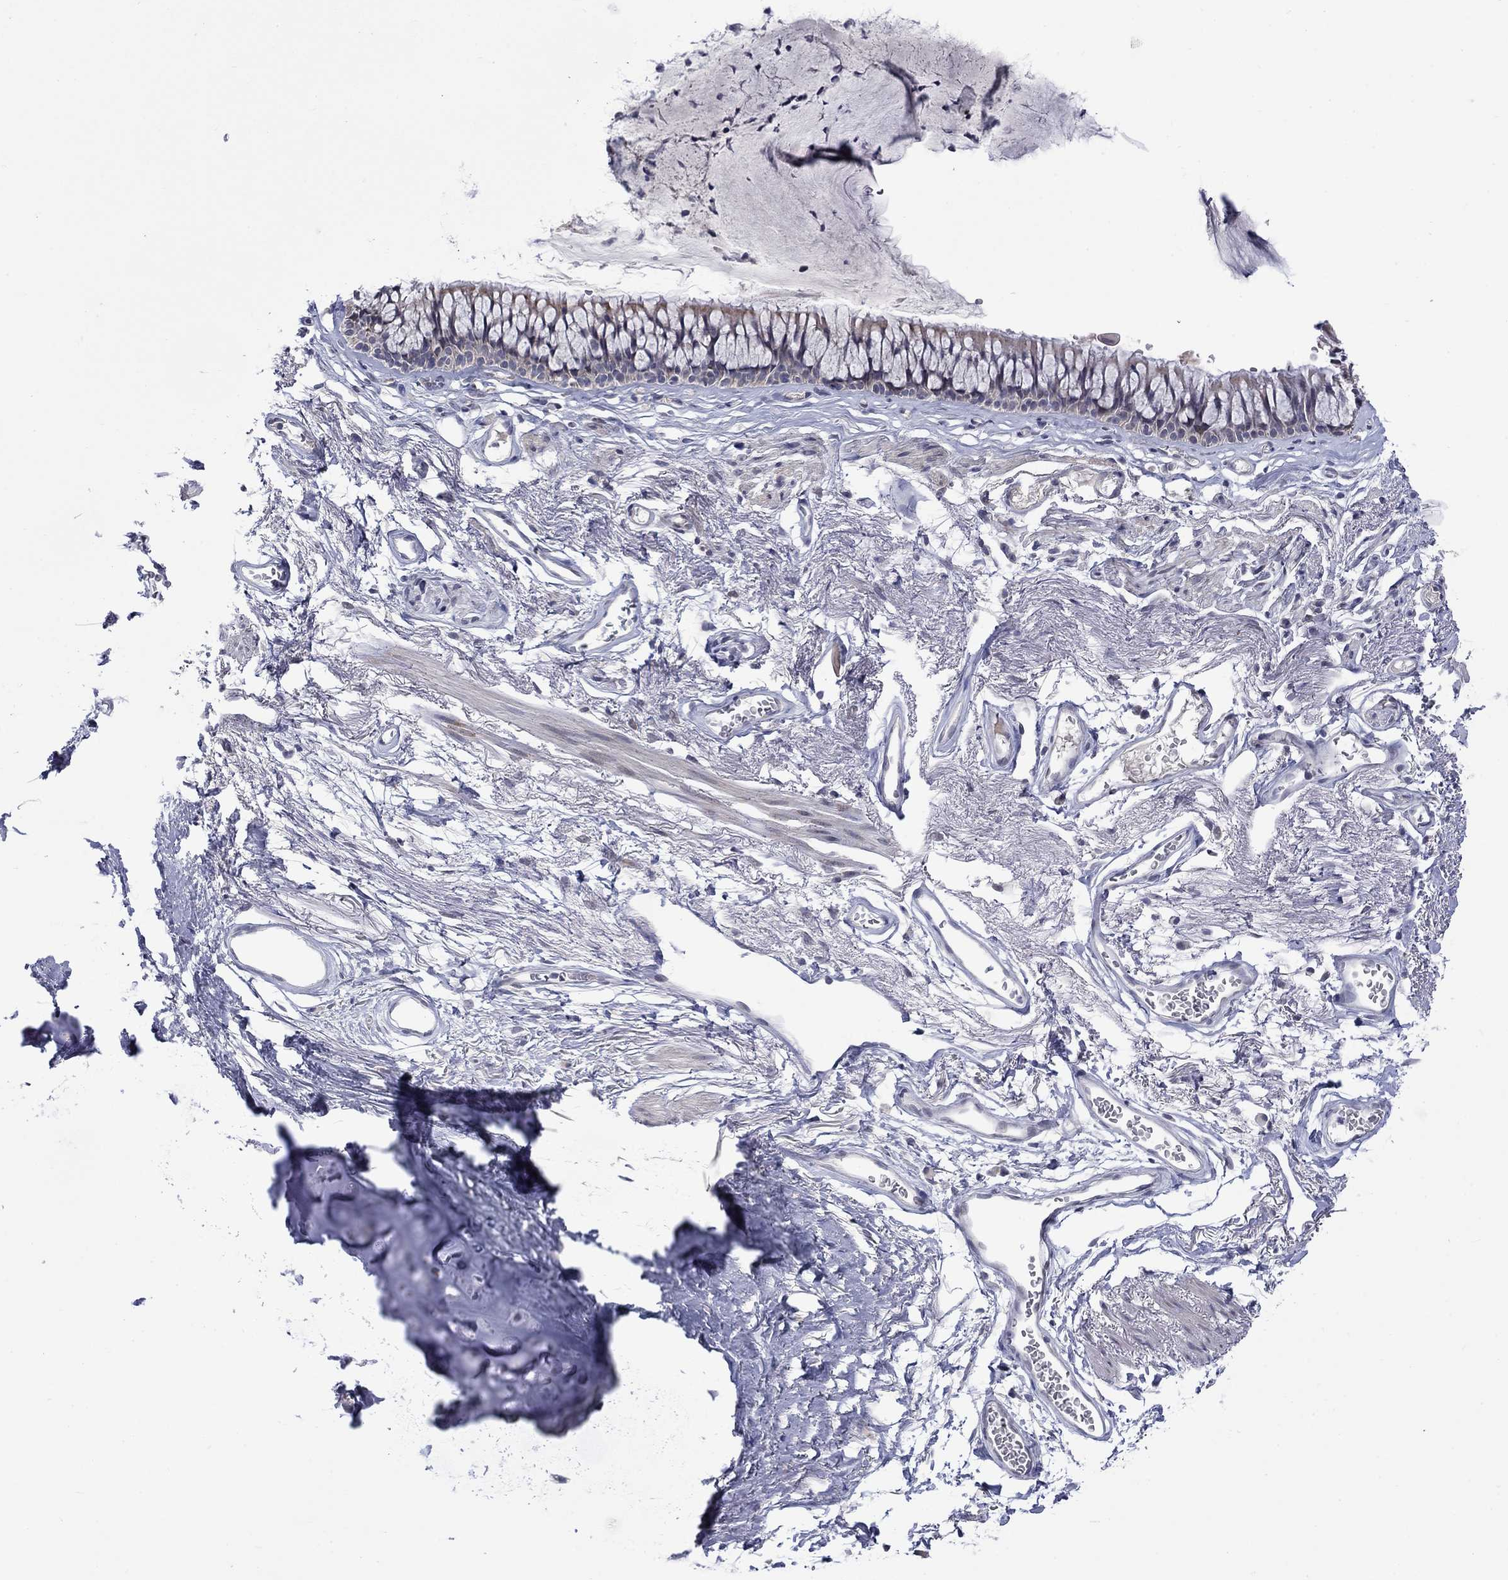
{"staining": {"intensity": "negative", "quantity": "none", "location": "none"}, "tissue": "soft tissue", "cell_type": "Chondrocytes", "image_type": "normal", "snomed": [{"axis": "morphology", "description": "Normal tissue, NOS"}, {"axis": "topography", "description": "Cartilage tissue"}, {"axis": "topography", "description": "Bronchus"}], "caption": "The photomicrograph demonstrates no significant positivity in chondrocytes of soft tissue. (Brightfield microscopy of DAB (3,3'-diaminobenzidine) immunohistochemistry at high magnification).", "gene": "KCNJ16", "patient": {"sex": "female", "age": 79}}